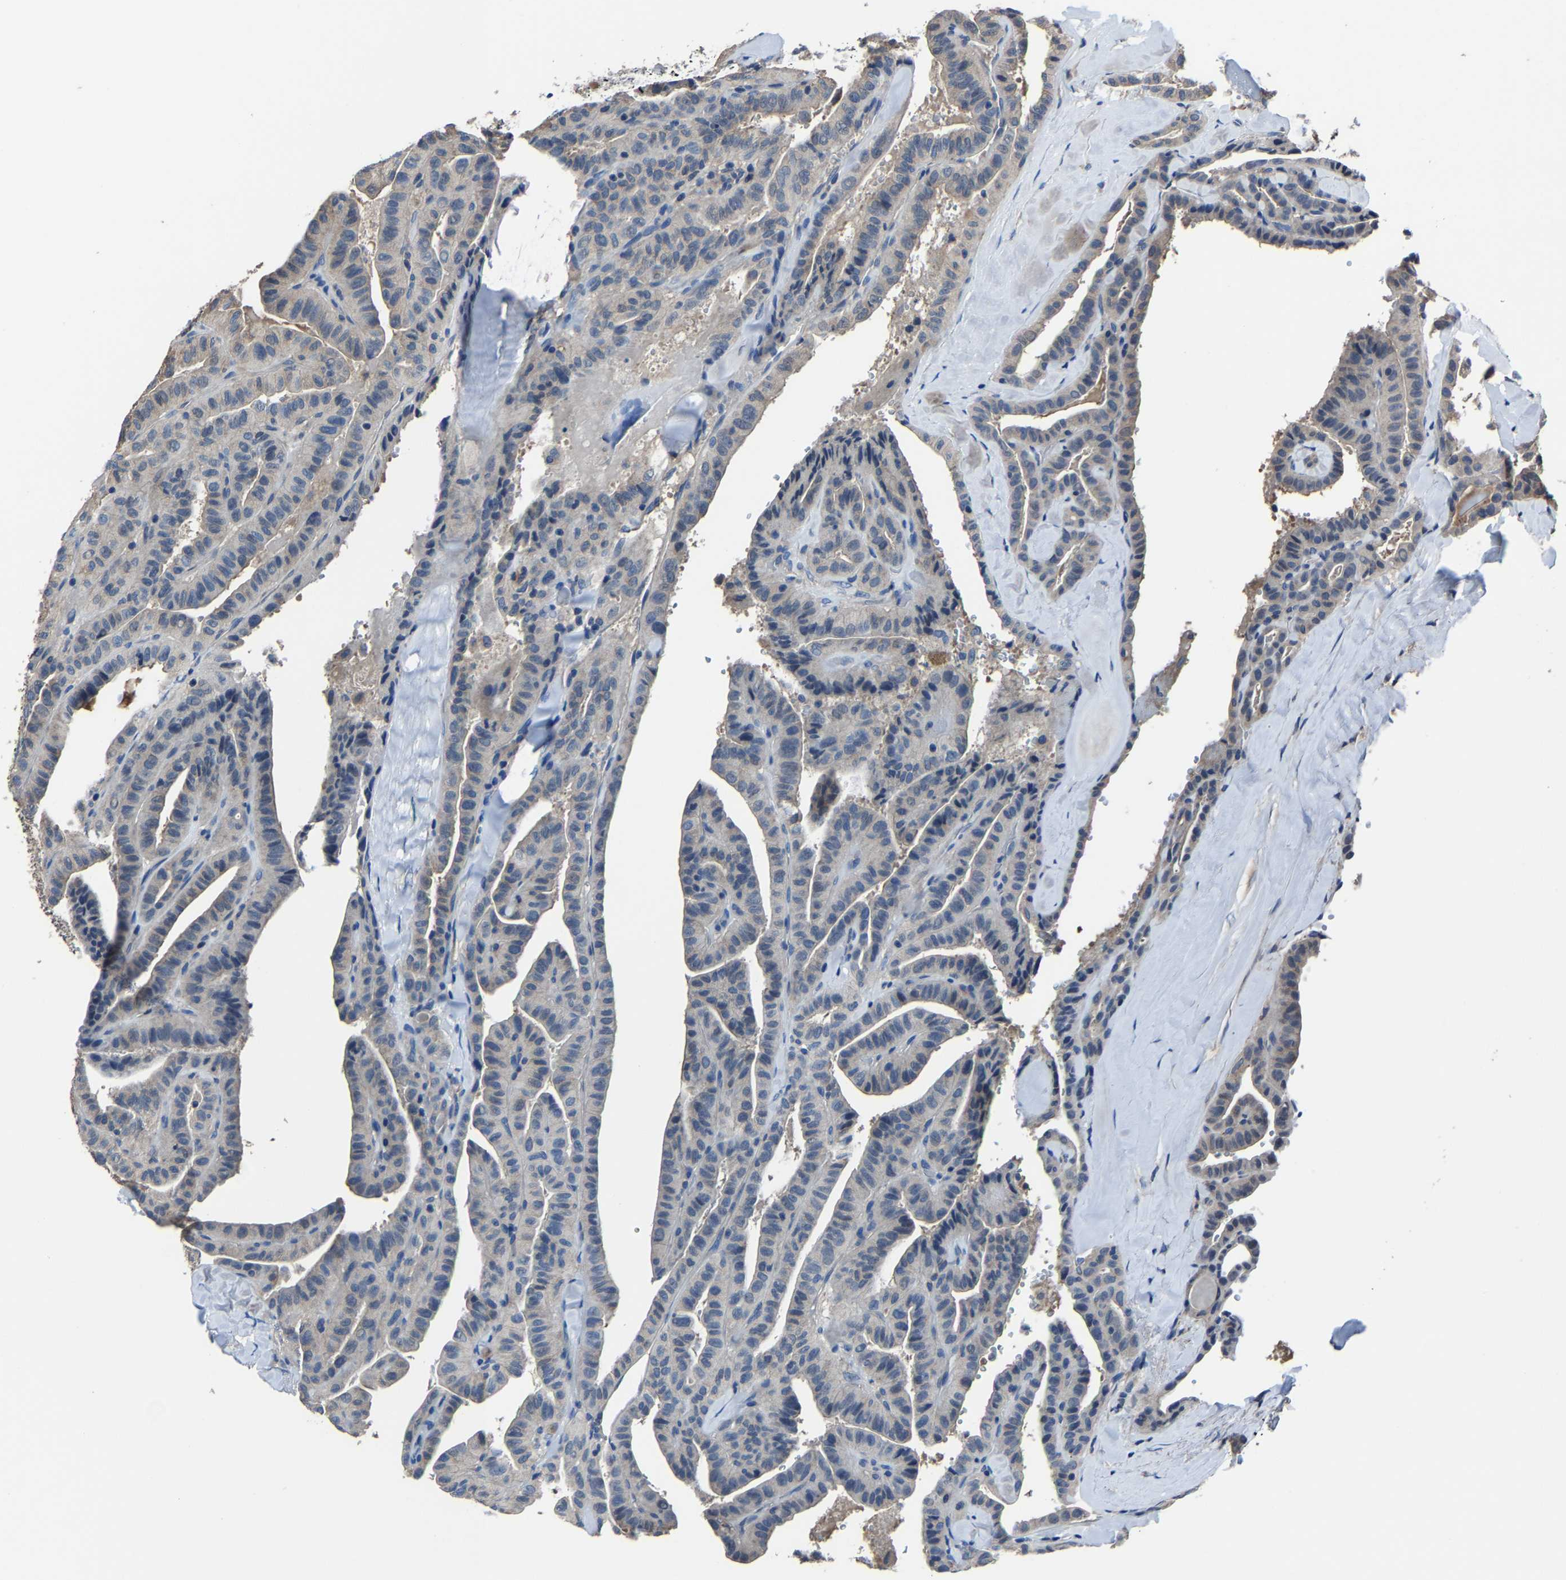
{"staining": {"intensity": "negative", "quantity": "none", "location": "none"}, "tissue": "thyroid cancer", "cell_type": "Tumor cells", "image_type": "cancer", "snomed": [{"axis": "morphology", "description": "Papillary adenocarcinoma, NOS"}, {"axis": "topography", "description": "Thyroid gland"}], "caption": "Immunohistochemical staining of thyroid cancer exhibits no significant expression in tumor cells.", "gene": "STRBP", "patient": {"sex": "male", "age": 77}}